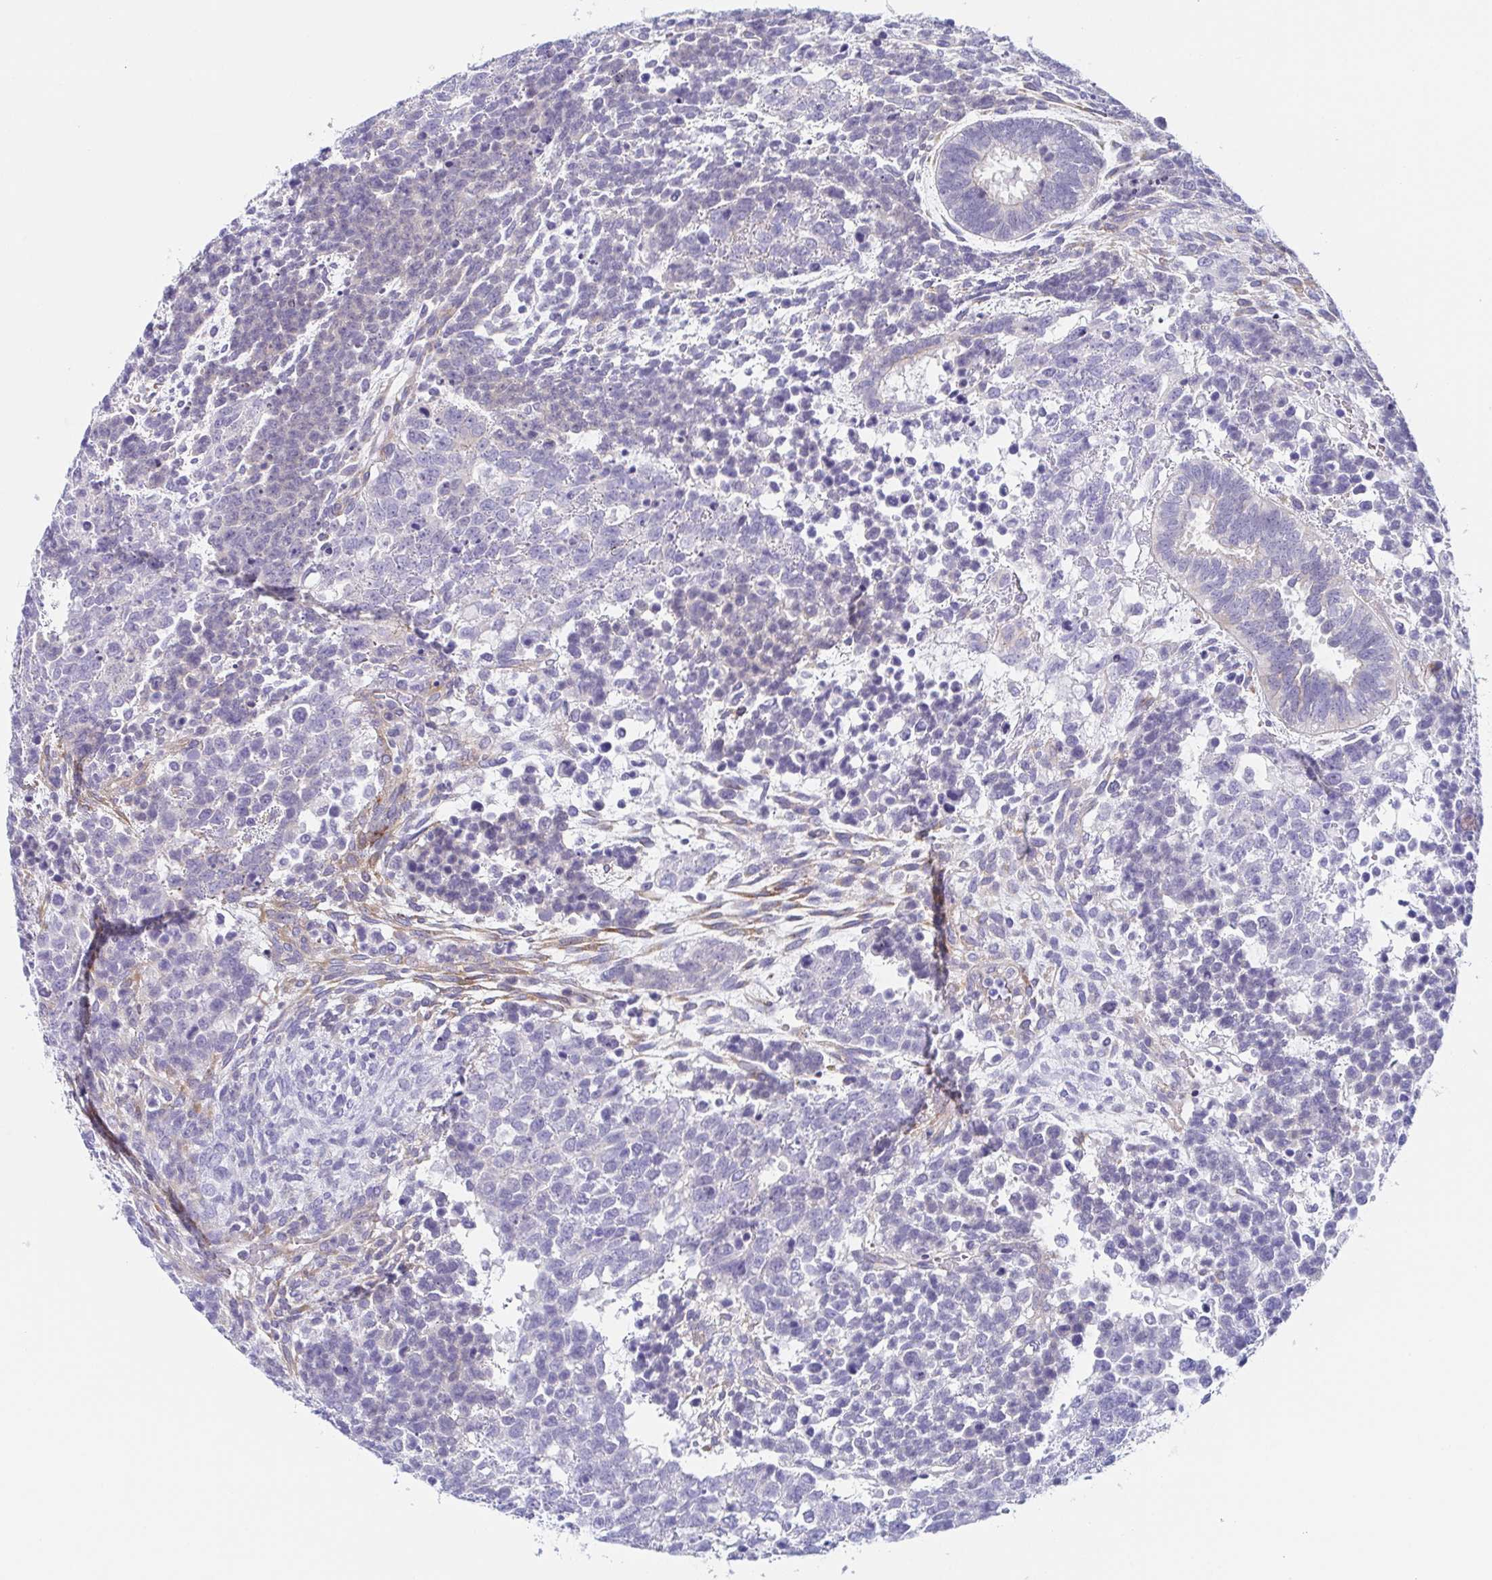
{"staining": {"intensity": "negative", "quantity": "none", "location": "none"}, "tissue": "testis cancer", "cell_type": "Tumor cells", "image_type": "cancer", "snomed": [{"axis": "morphology", "description": "Carcinoma, Embryonal, NOS"}, {"axis": "topography", "description": "Testis"}], "caption": "The photomicrograph exhibits no staining of tumor cells in testis cancer.", "gene": "DYNC1I1", "patient": {"sex": "male", "age": 23}}